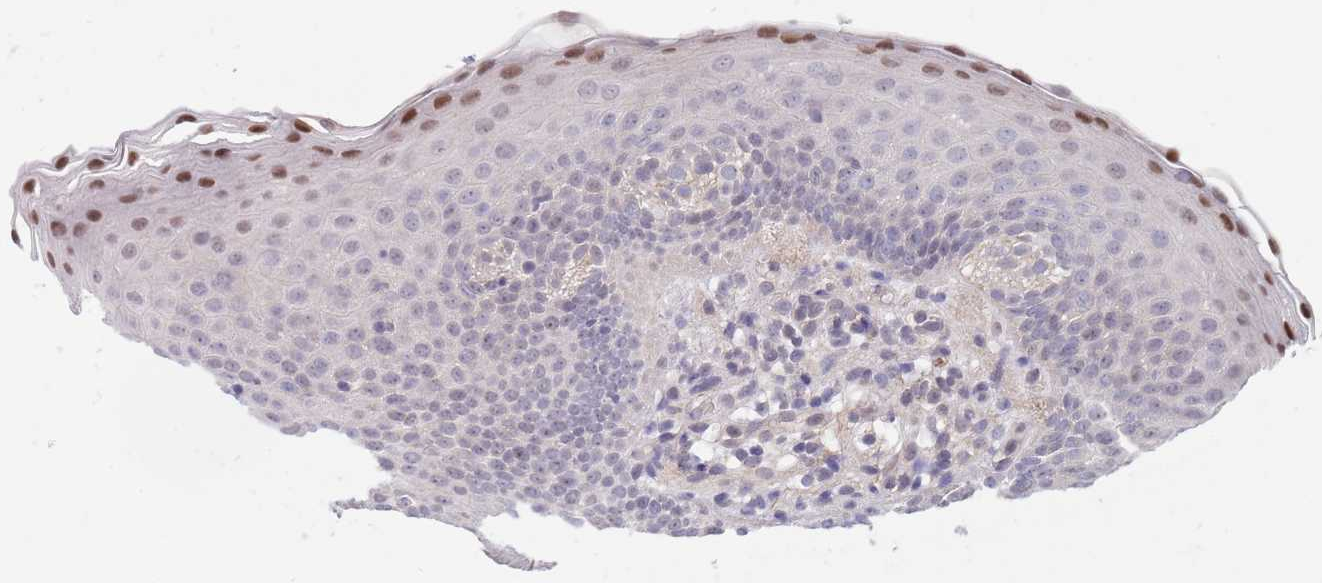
{"staining": {"intensity": "moderate", "quantity": "<25%", "location": "nuclear"}, "tissue": "oral mucosa", "cell_type": "Squamous epithelial cells", "image_type": "normal", "snomed": [{"axis": "morphology", "description": "Normal tissue, NOS"}, {"axis": "topography", "description": "Oral tissue"}], "caption": "Protein staining displays moderate nuclear positivity in approximately <25% of squamous epithelial cells in unremarkable oral mucosa.", "gene": "RNF169", "patient": {"sex": "male", "age": 46}}